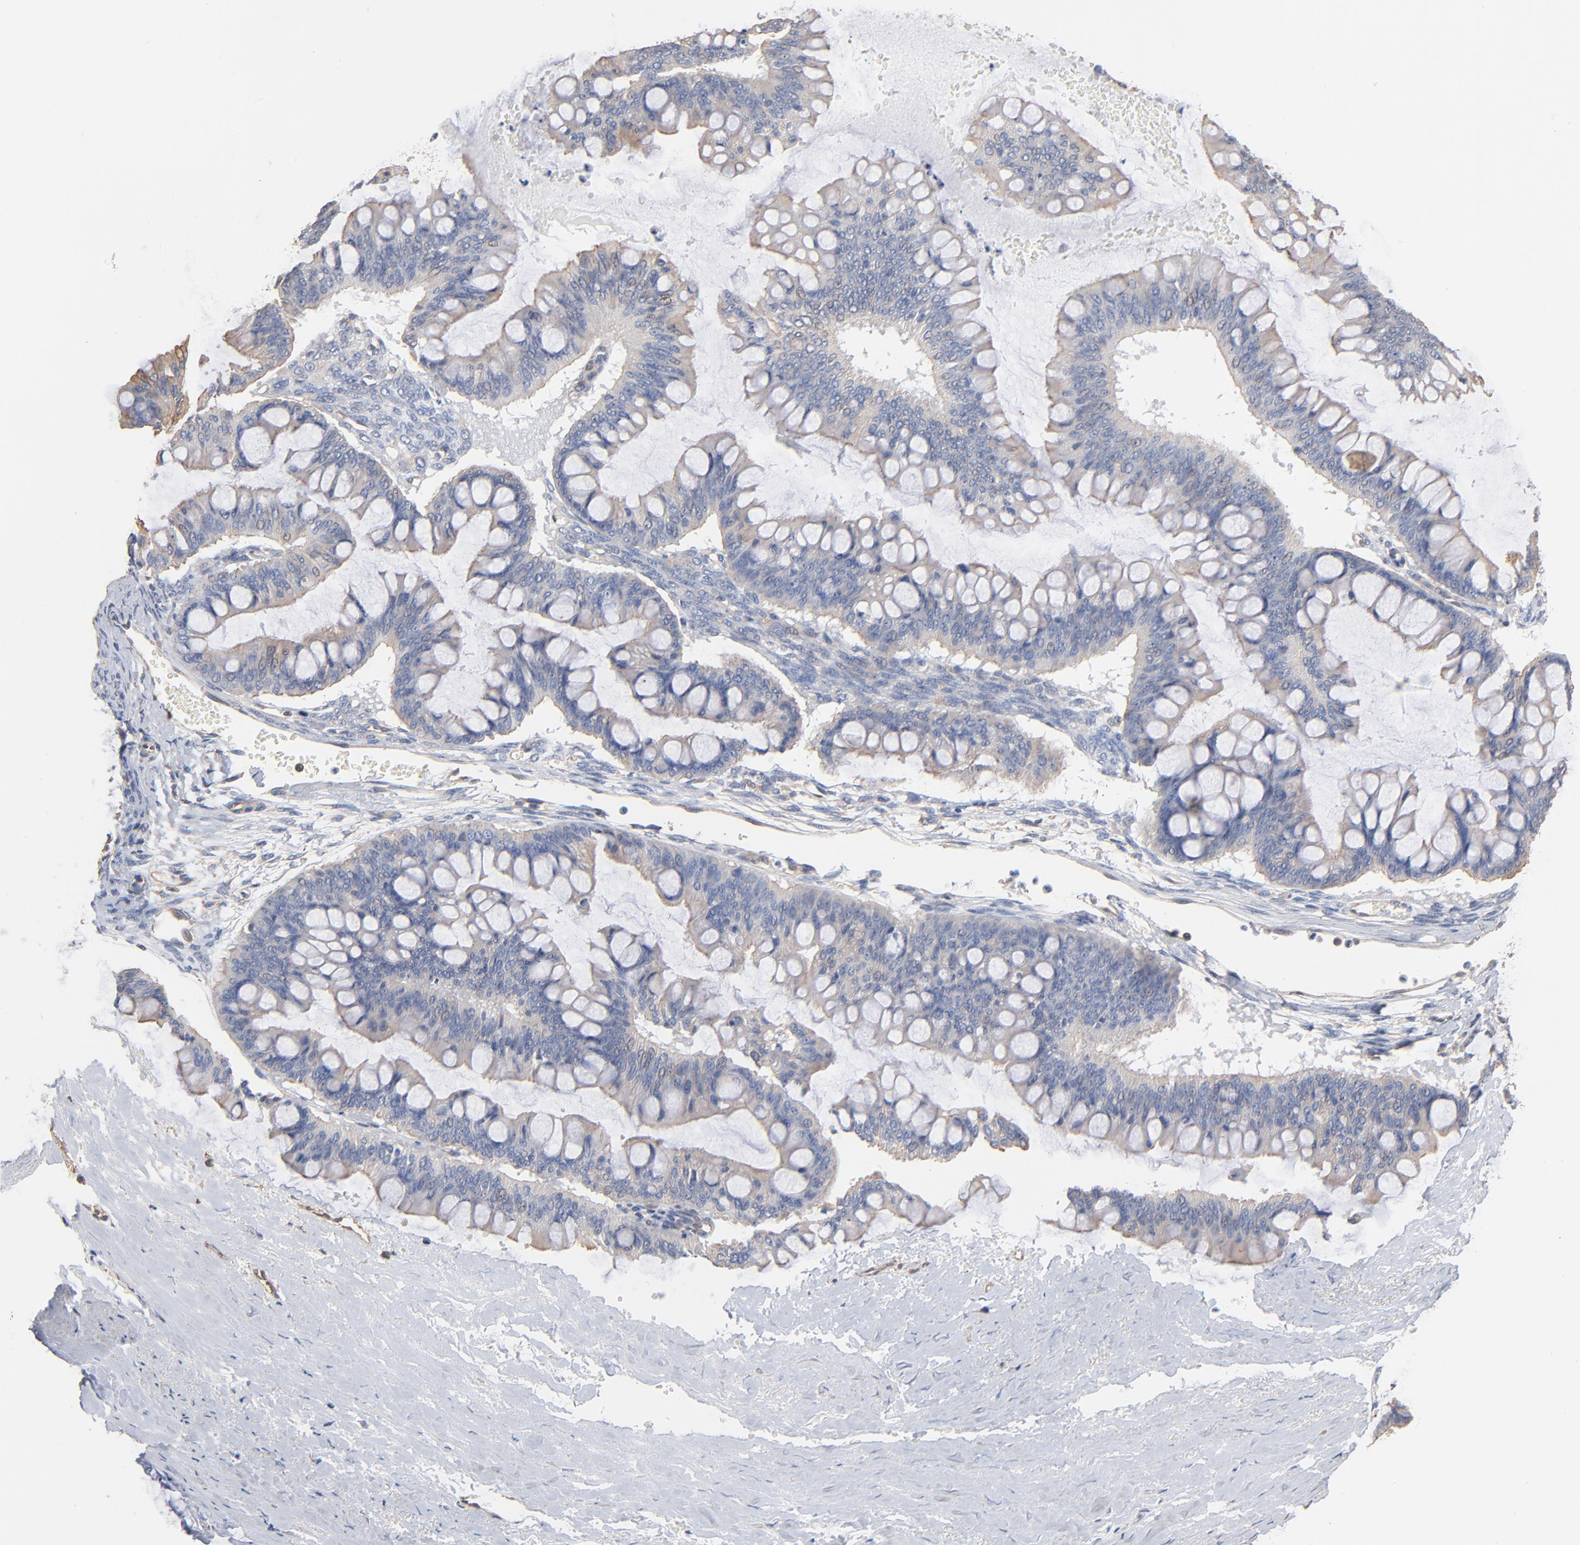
{"staining": {"intensity": "negative", "quantity": "none", "location": "none"}, "tissue": "ovarian cancer", "cell_type": "Tumor cells", "image_type": "cancer", "snomed": [{"axis": "morphology", "description": "Cystadenocarcinoma, mucinous, NOS"}, {"axis": "topography", "description": "Ovary"}], "caption": "High magnification brightfield microscopy of ovarian cancer stained with DAB (brown) and counterstained with hematoxylin (blue): tumor cells show no significant expression.", "gene": "ABCD4", "patient": {"sex": "female", "age": 73}}